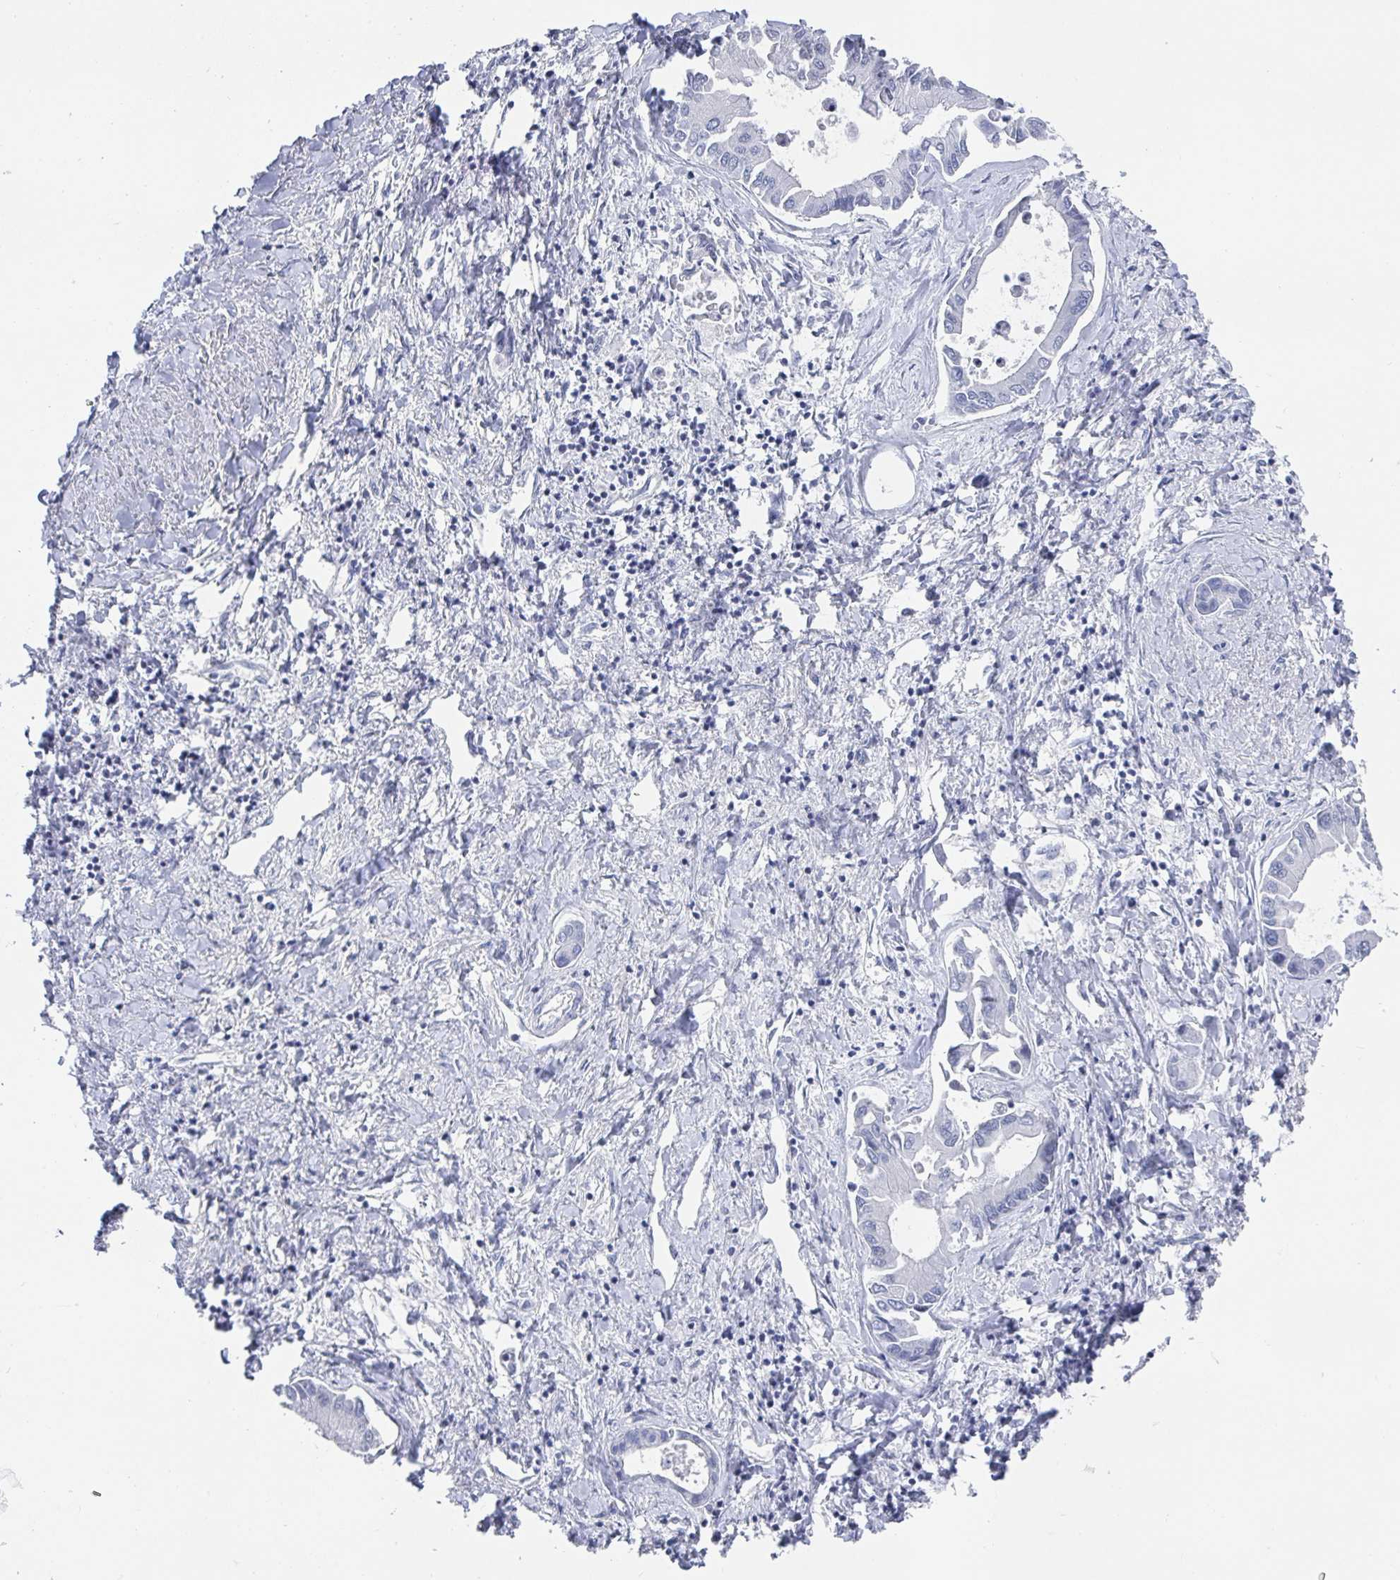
{"staining": {"intensity": "negative", "quantity": "none", "location": "none"}, "tissue": "liver cancer", "cell_type": "Tumor cells", "image_type": "cancer", "snomed": [{"axis": "morphology", "description": "Cholangiocarcinoma"}, {"axis": "topography", "description": "Liver"}], "caption": "Tumor cells show no significant protein expression in liver cholangiocarcinoma. (DAB immunohistochemistry visualized using brightfield microscopy, high magnification).", "gene": "CAMKV", "patient": {"sex": "male", "age": 66}}